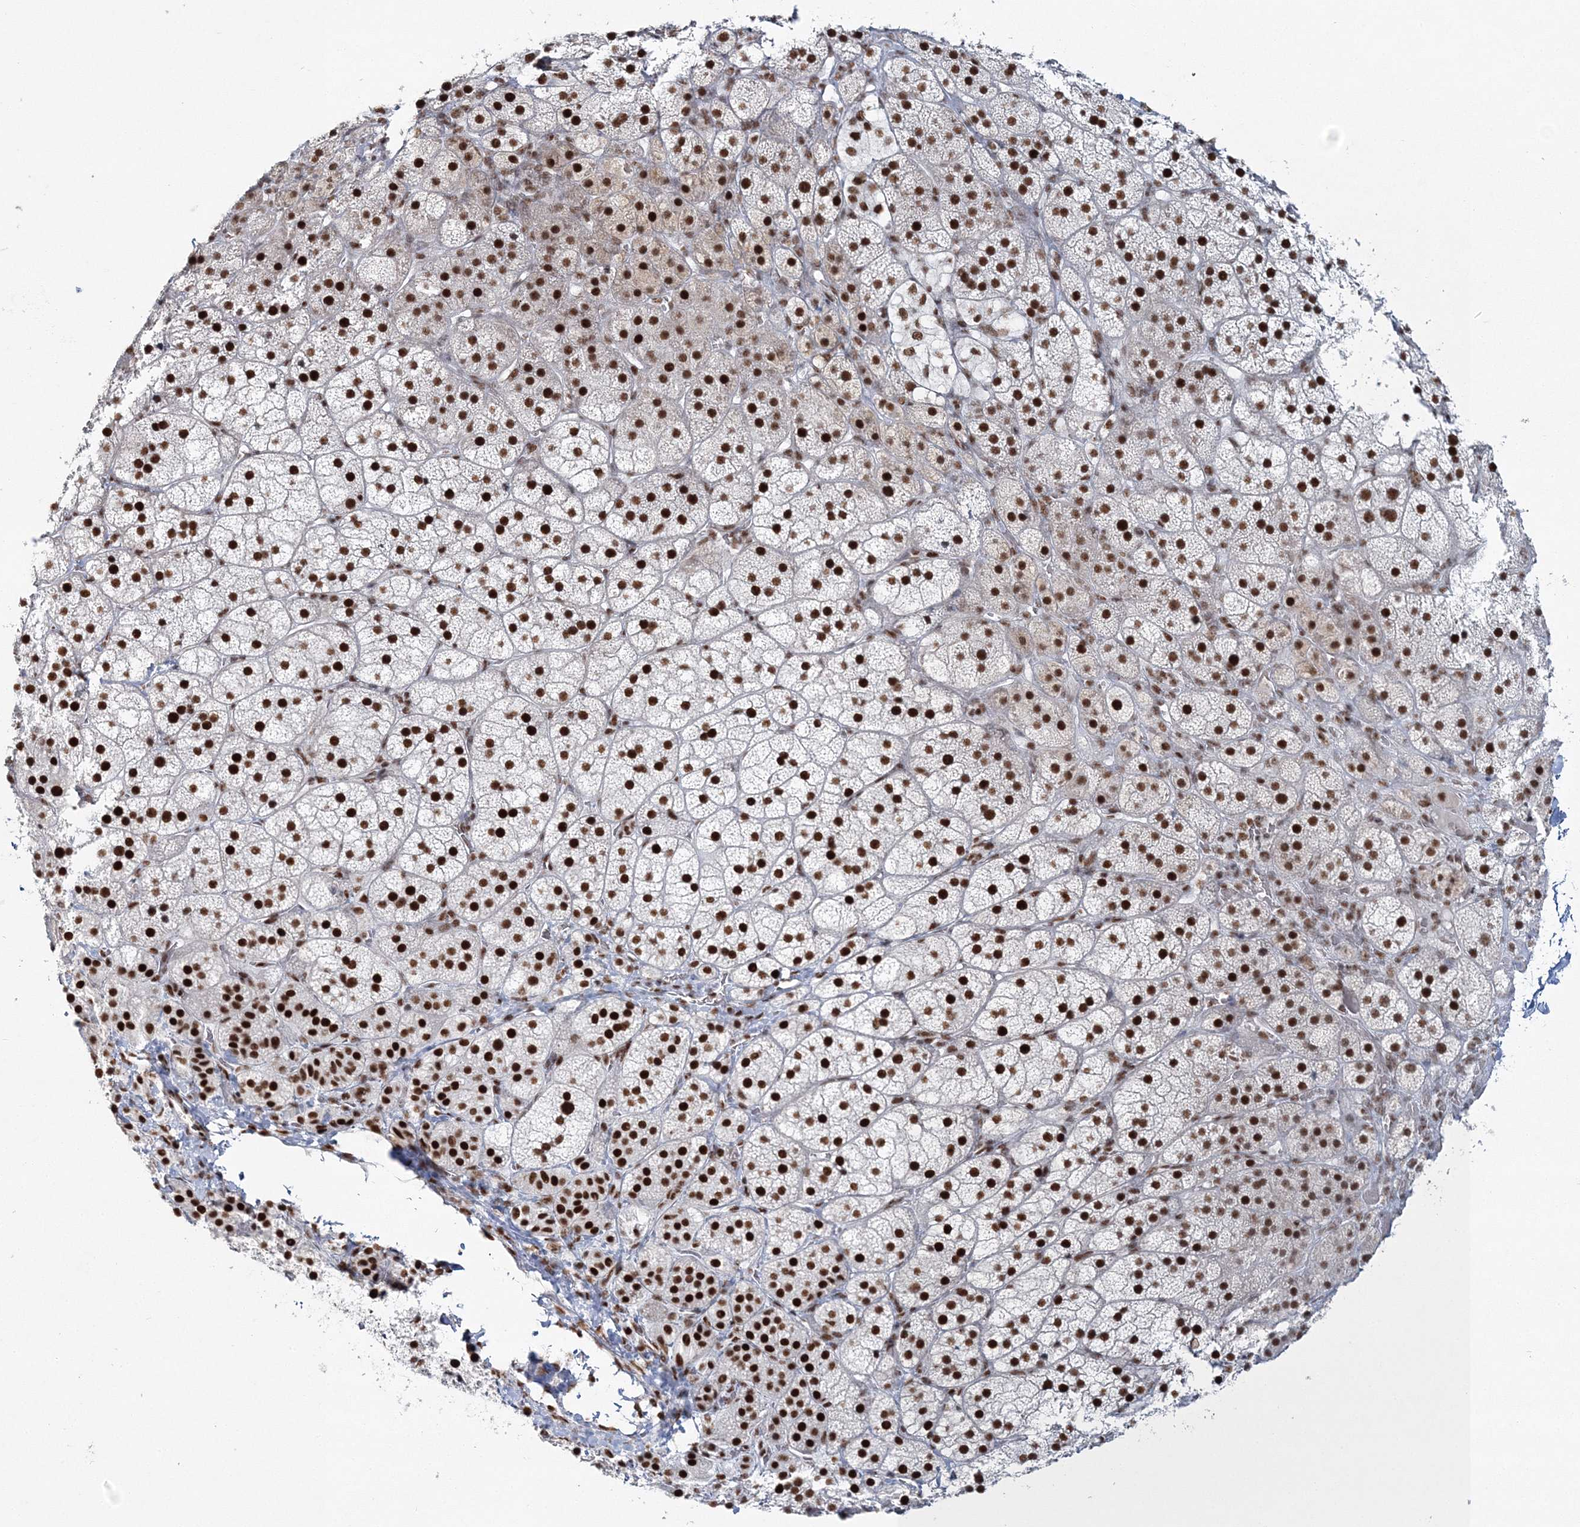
{"staining": {"intensity": "strong", "quantity": ">75%", "location": "nuclear"}, "tissue": "adrenal gland", "cell_type": "Glandular cells", "image_type": "normal", "snomed": [{"axis": "morphology", "description": "Normal tissue, NOS"}, {"axis": "topography", "description": "Adrenal gland"}], "caption": "Glandular cells reveal high levels of strong nuclear expression in about >75% of cells in unremarkable human adrenal gland.", "gene": "ENSG00000290315", "patient": {"sex": "female", "age": 44}}